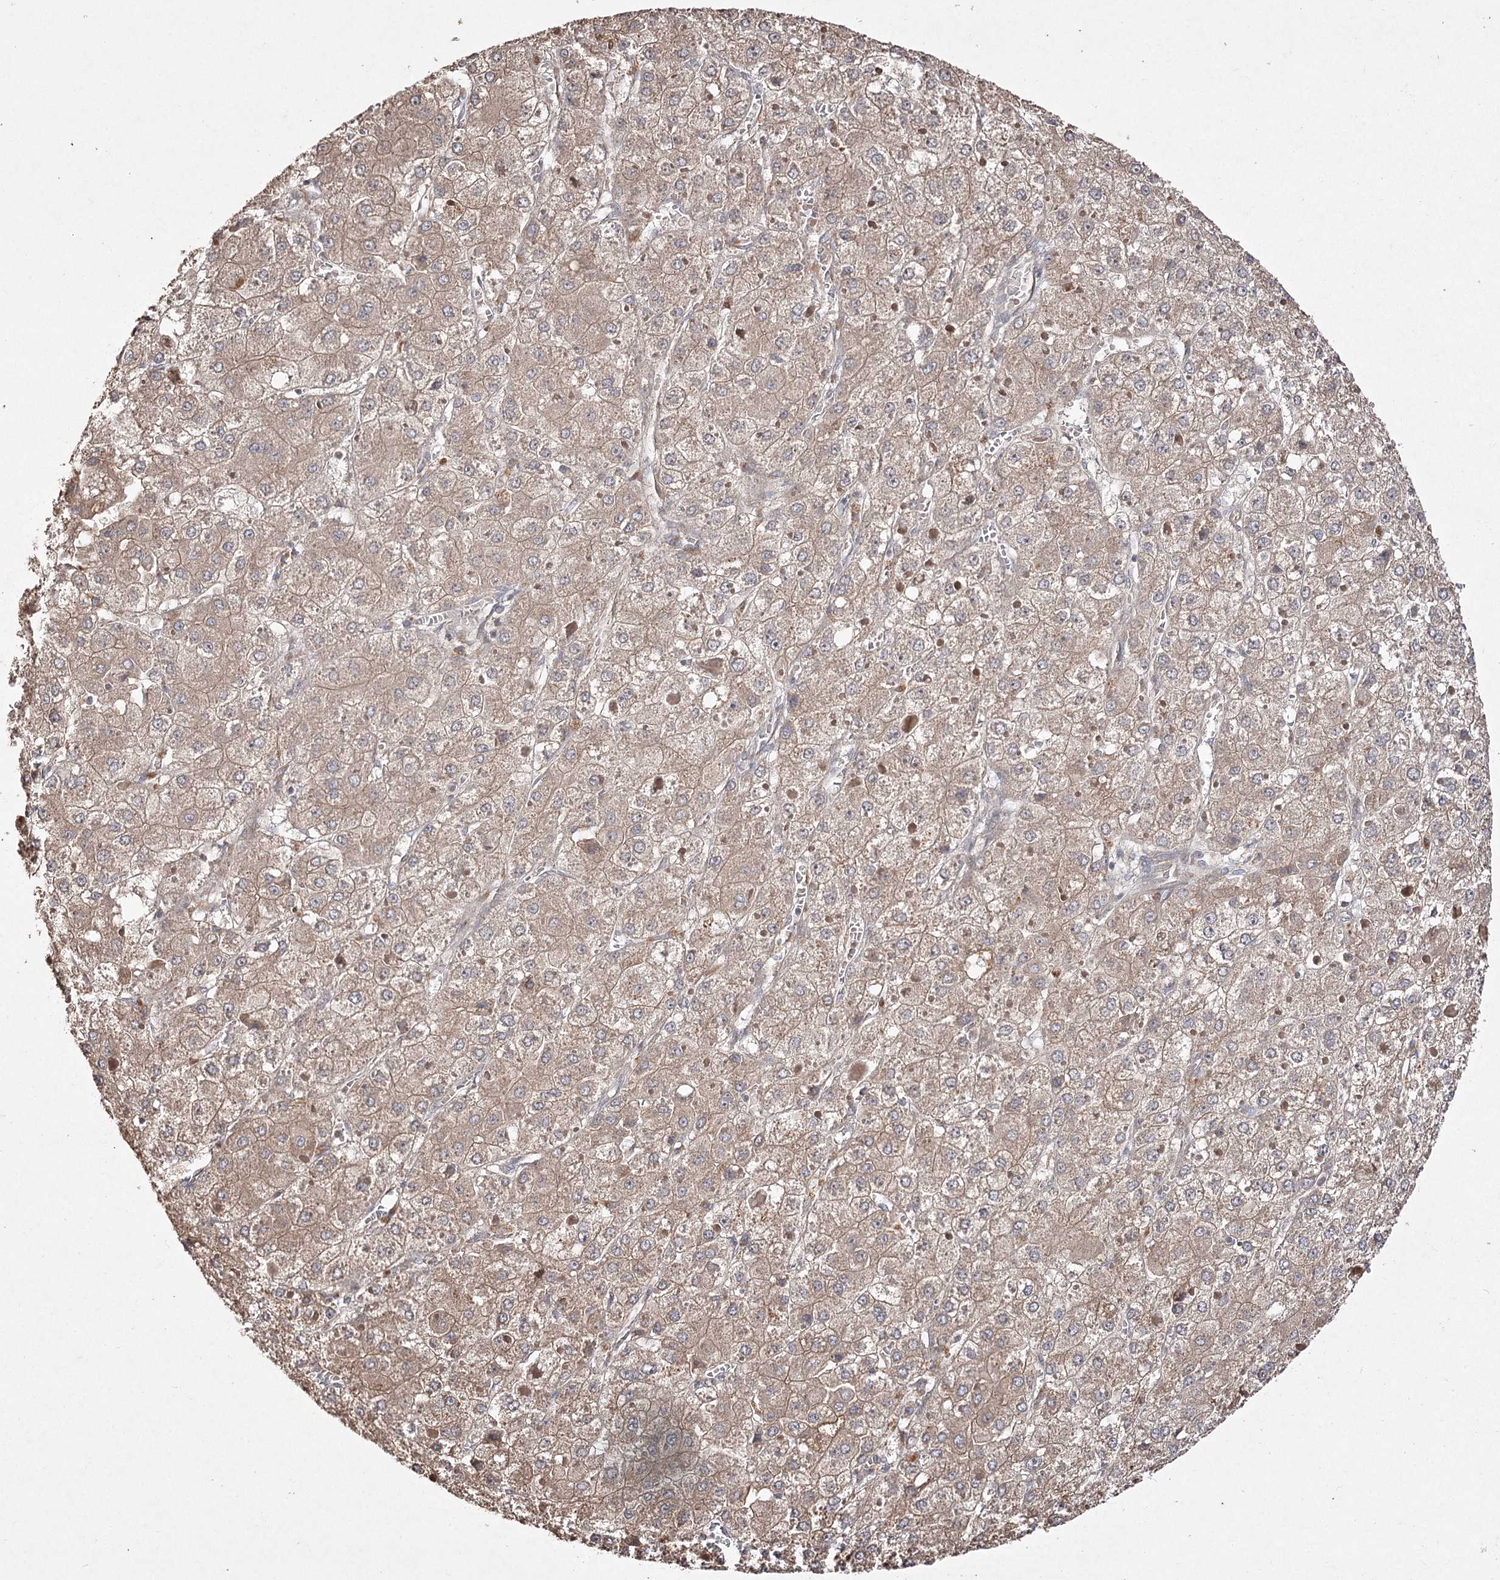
{"staining": {"intensity": "moderate", "quantity": ">75%", "location": "cytoplasmic/membranous"}, "tissue": "liver cancer", "cell_type": "Tumor cells", "image_type": "cancer", "snomed": [{"axis": "morphology", "description": "Carcinoma, Hepatocellular, NOS"}, {"axis": "topography", "description": "Liver"}], "caption": "Liver cancer (hepatocellular carcinoma) was stained to show a protein in brown. There is medium levels of moderate cytoplasmic/membranous expression in approximately >75% of tumor cells.", "gene": "FANCL", "patient": {"sex": "female", "age": 73}}